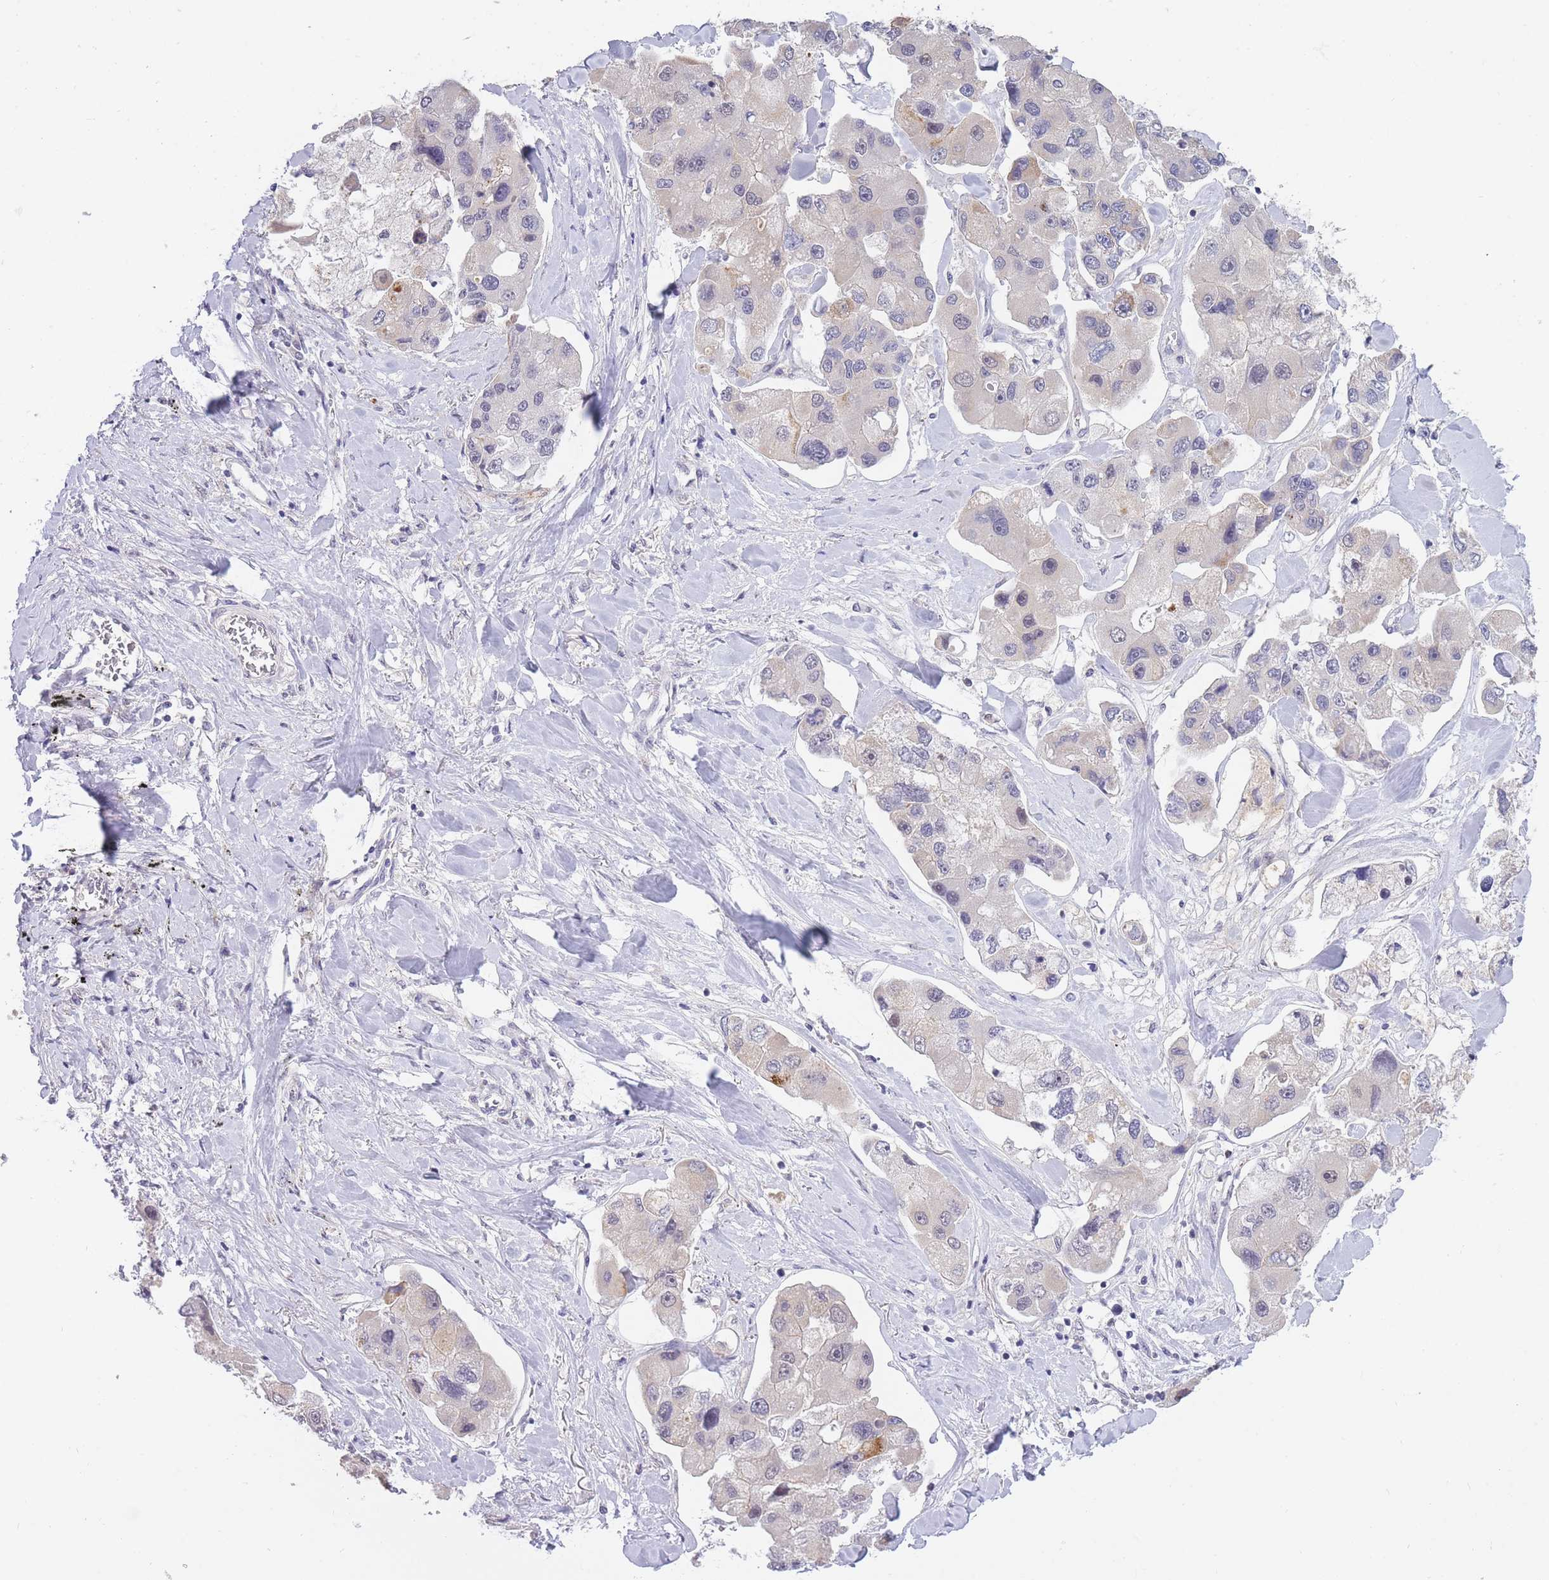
{"staining": {"intensity": "negative", "quantity": "none", "location": "none"}, "tissue": "lung cancer", "cell_type": "Tumor cells", "image_type": "cancer", "snomed": [{"axis": "morphology", "description": "Adenocarcinoma, NOS"}, {"axis": "topography", "description": "Lung"}], "caption": "Immunohistochemistry micrograph of lung cancer (adenocarcinoma) stained for a protein (brown), which reveals no expression in tumor cells.", "gene": "GOLGA6L25", "patient": {"sex": "female", "age": 54}}